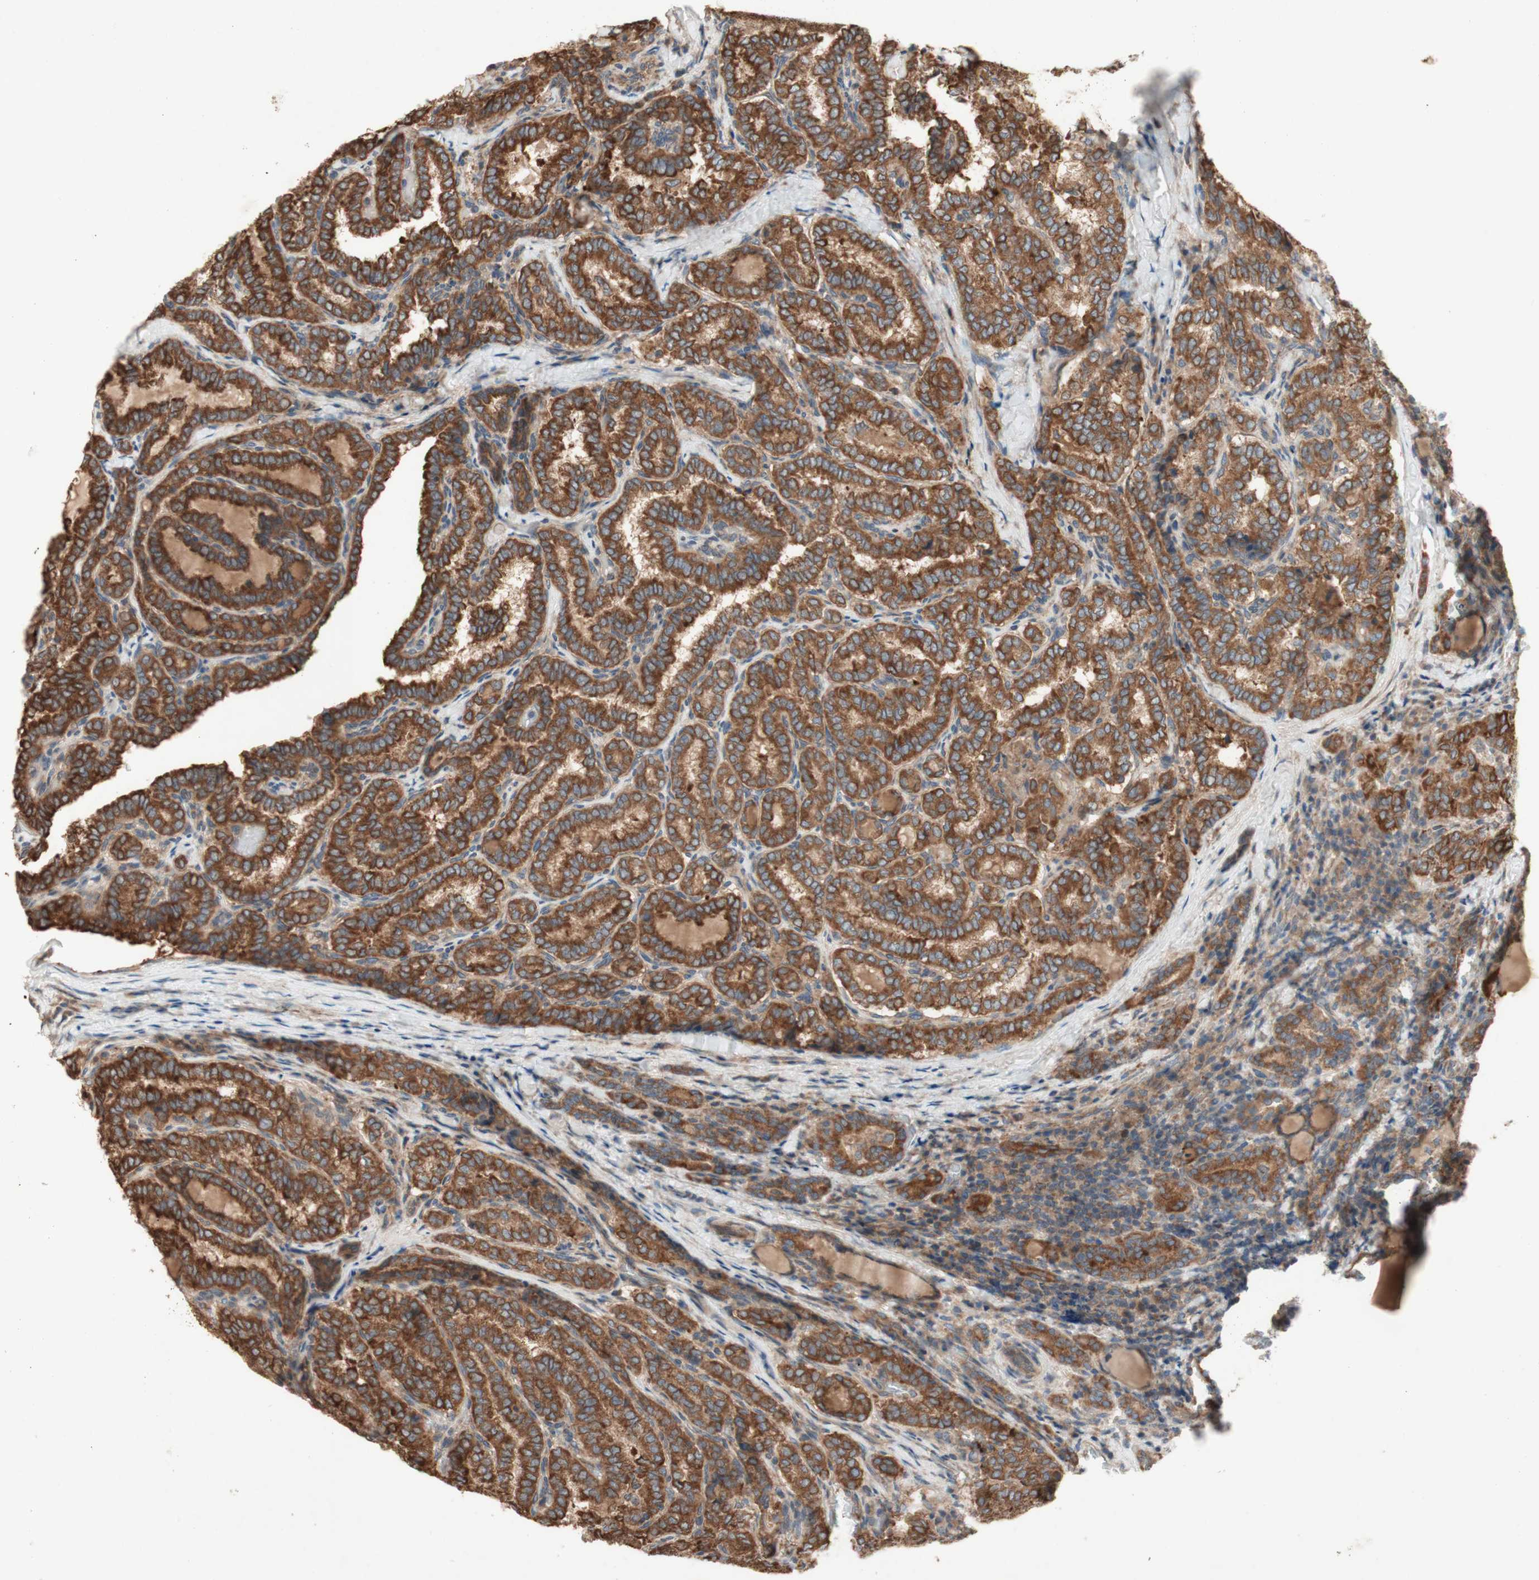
{"staining": {"intensity": "strong", "quantity": ">75%", "location": "cytoplasmic/membranous"}, "tissue": "thyroid cancer", "cell_type": "Tumor cells", "image_type": "cancer", "snomed": [{"axis": "morphology", "description": "Normal tissue, NOS"}, {"axis": "morphology", "description": "Papillary adenocarcinoma, NOS"}, {"axis": "topography", "description": "Thyroid gland"}], "caption": "Immunohistochemistry (IHC) photomicrograph of thyroid cancer stained for a protein (brown), which demonstrates high levels of strong cytoplasmic/membranous staining in about >75% of tumor cells.", "gene": "SOCS2", "patient": {"sex": "female", "age": 30}}